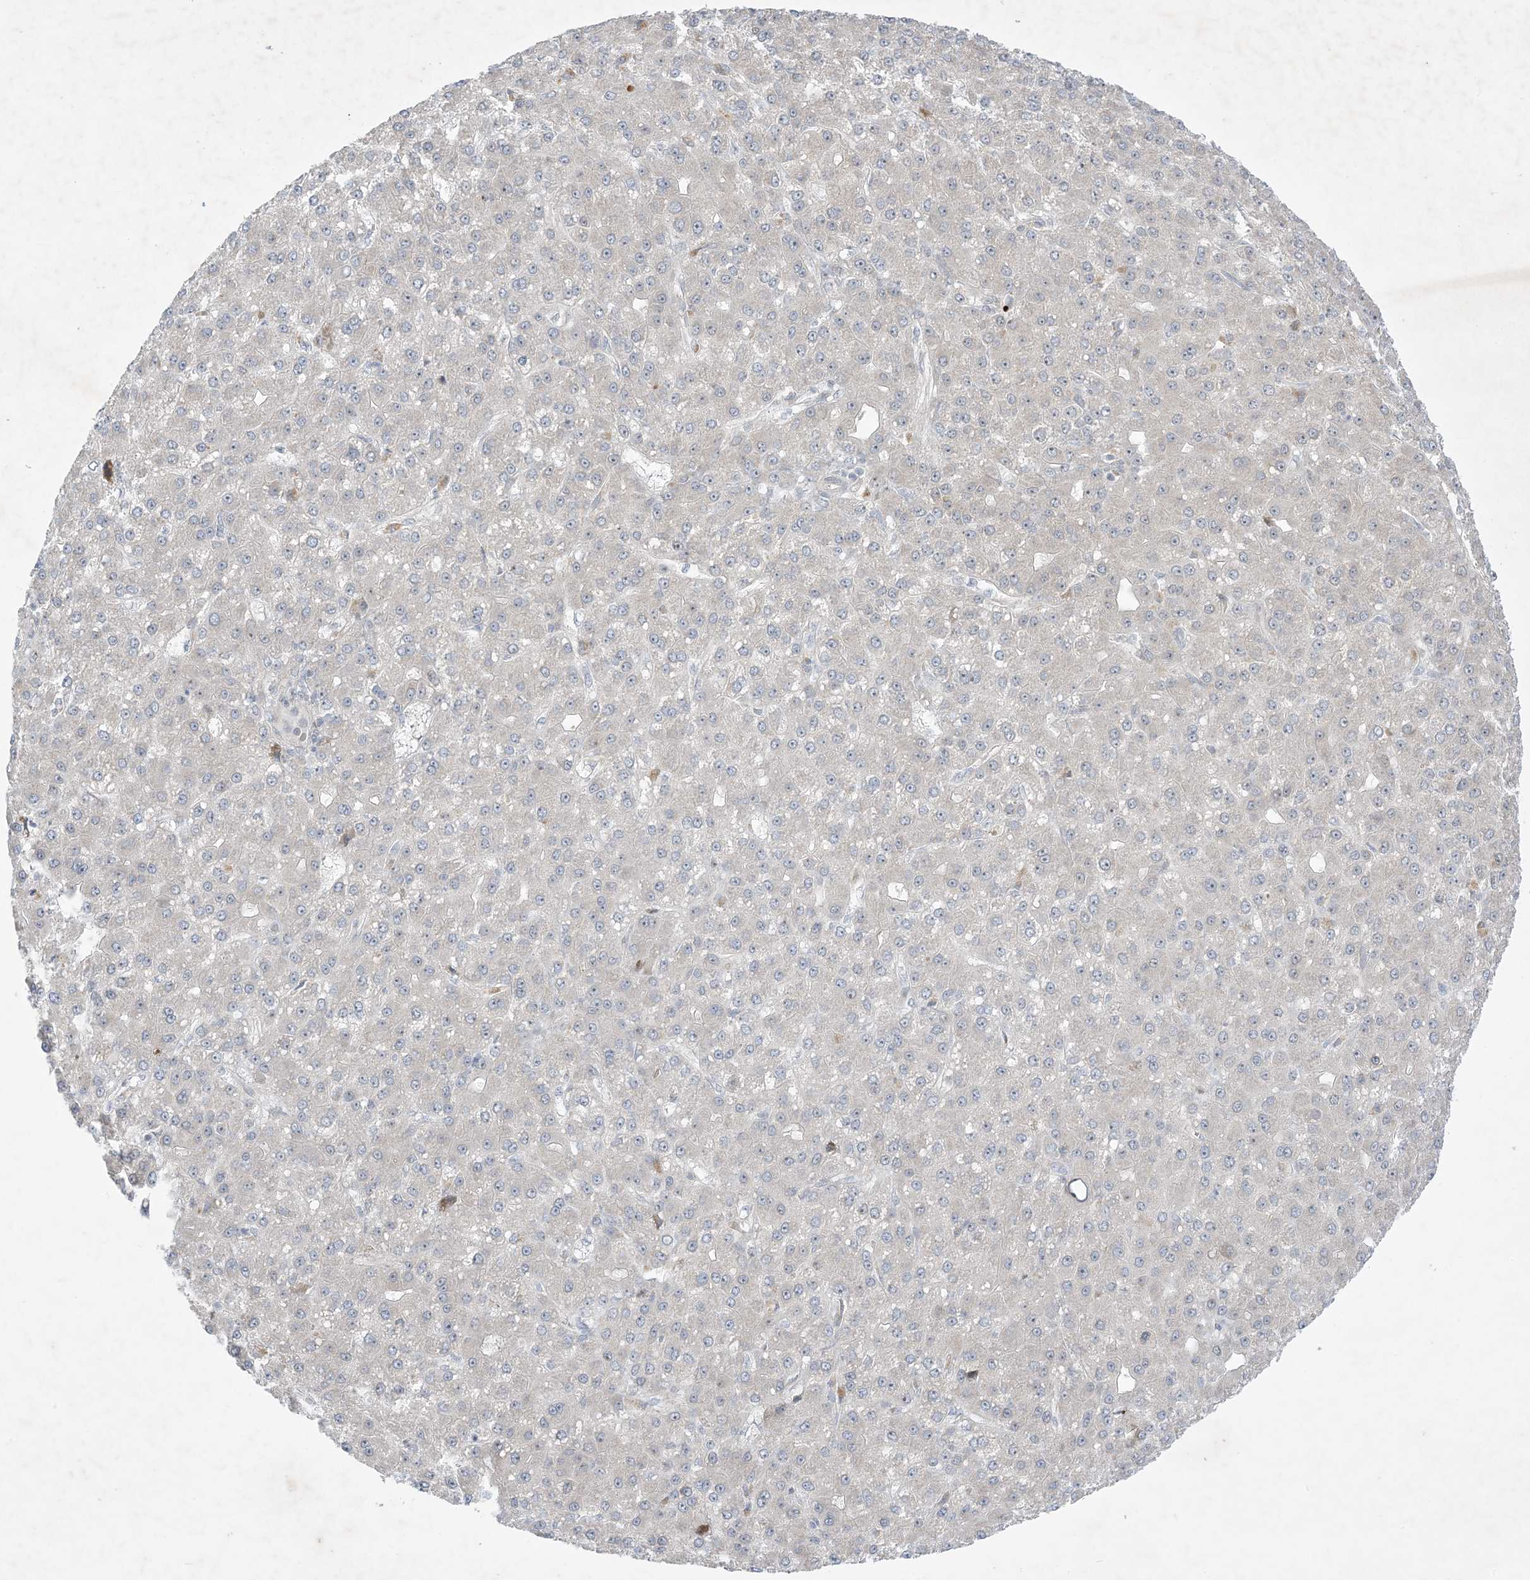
{"staining": {"intensity": "moderate", "quantity": "<25%", "location": "cytoplasmic/membranous"}, "tissue": "liver cancer", "cell_type": "Tumor cells", "image_type": "cancer", "snomed": [{"axis": "morphology", "description": "Carcinoma, Hepatocellular, NOS"}, {"axis": "topography", "description": "Liver"}], "caption": "DAB immunohistochemical staining of human liver hepatocellular carcinoma demonstrates moderate cytoplasmic/membranous protein positivity in approximately <25% of tumor cells.", "gene": "SOGA3", "patient": {"sex": "male", "age": 67}}